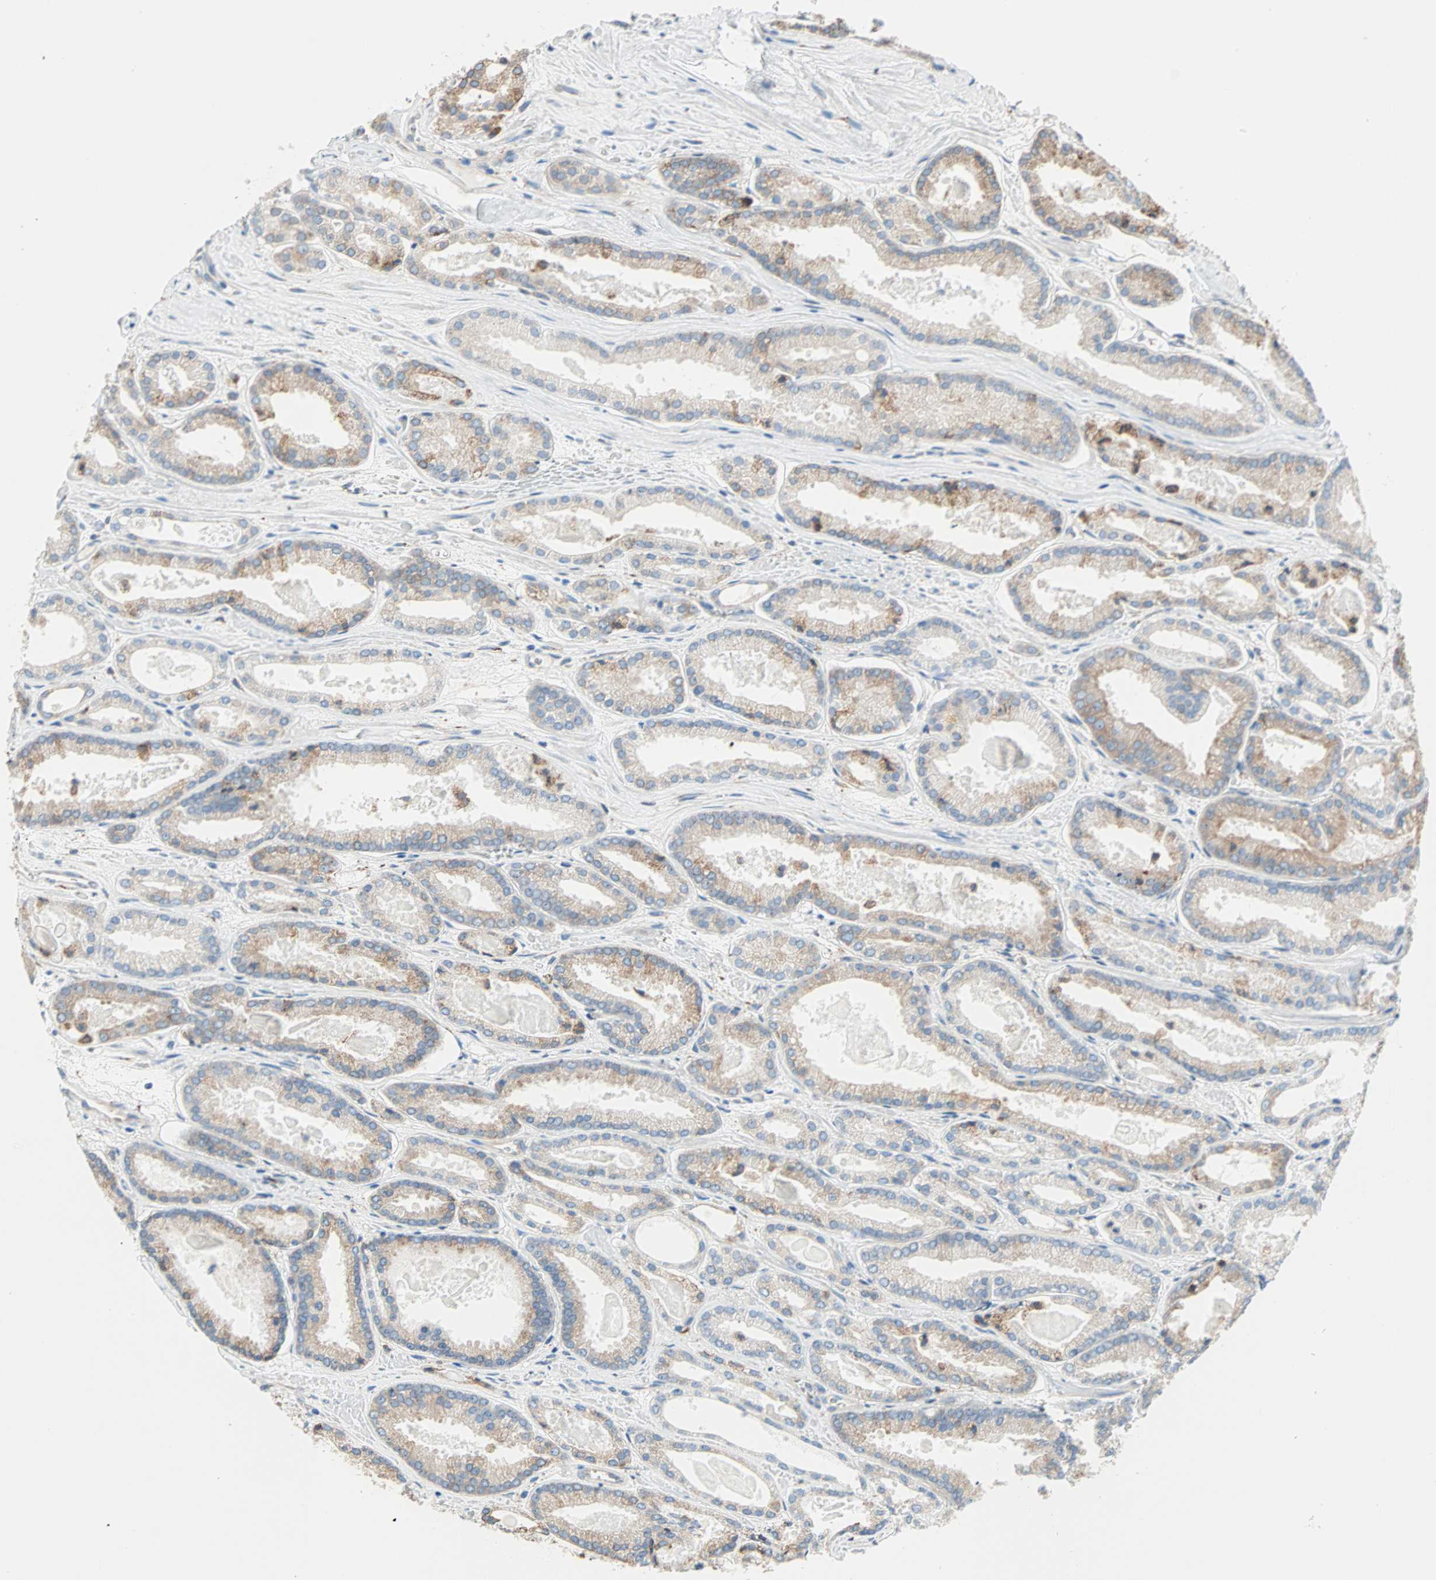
{"staining": {"intensity": "moderate", "quantity": ">75%", "location": "cytoplasmic/membranous"}, "tissue": "prostate cancer", "cell_type": "Tumor cells", "image_type": "cancer", "snomed": [{"axis": "morphology", "description": "Adenocarcinoma, Low grade"}, {"axis": "topography", "description": "Prostate"}], "caption": "Adenocarcinoma (low-grade) (prostate) stained with a brown dye displays moderate cytoplasmic/membranous positive staining in about >75% of tumor cells.", "gene": "PLCXD1", "patient": {"sex": "male", "age": 59}}